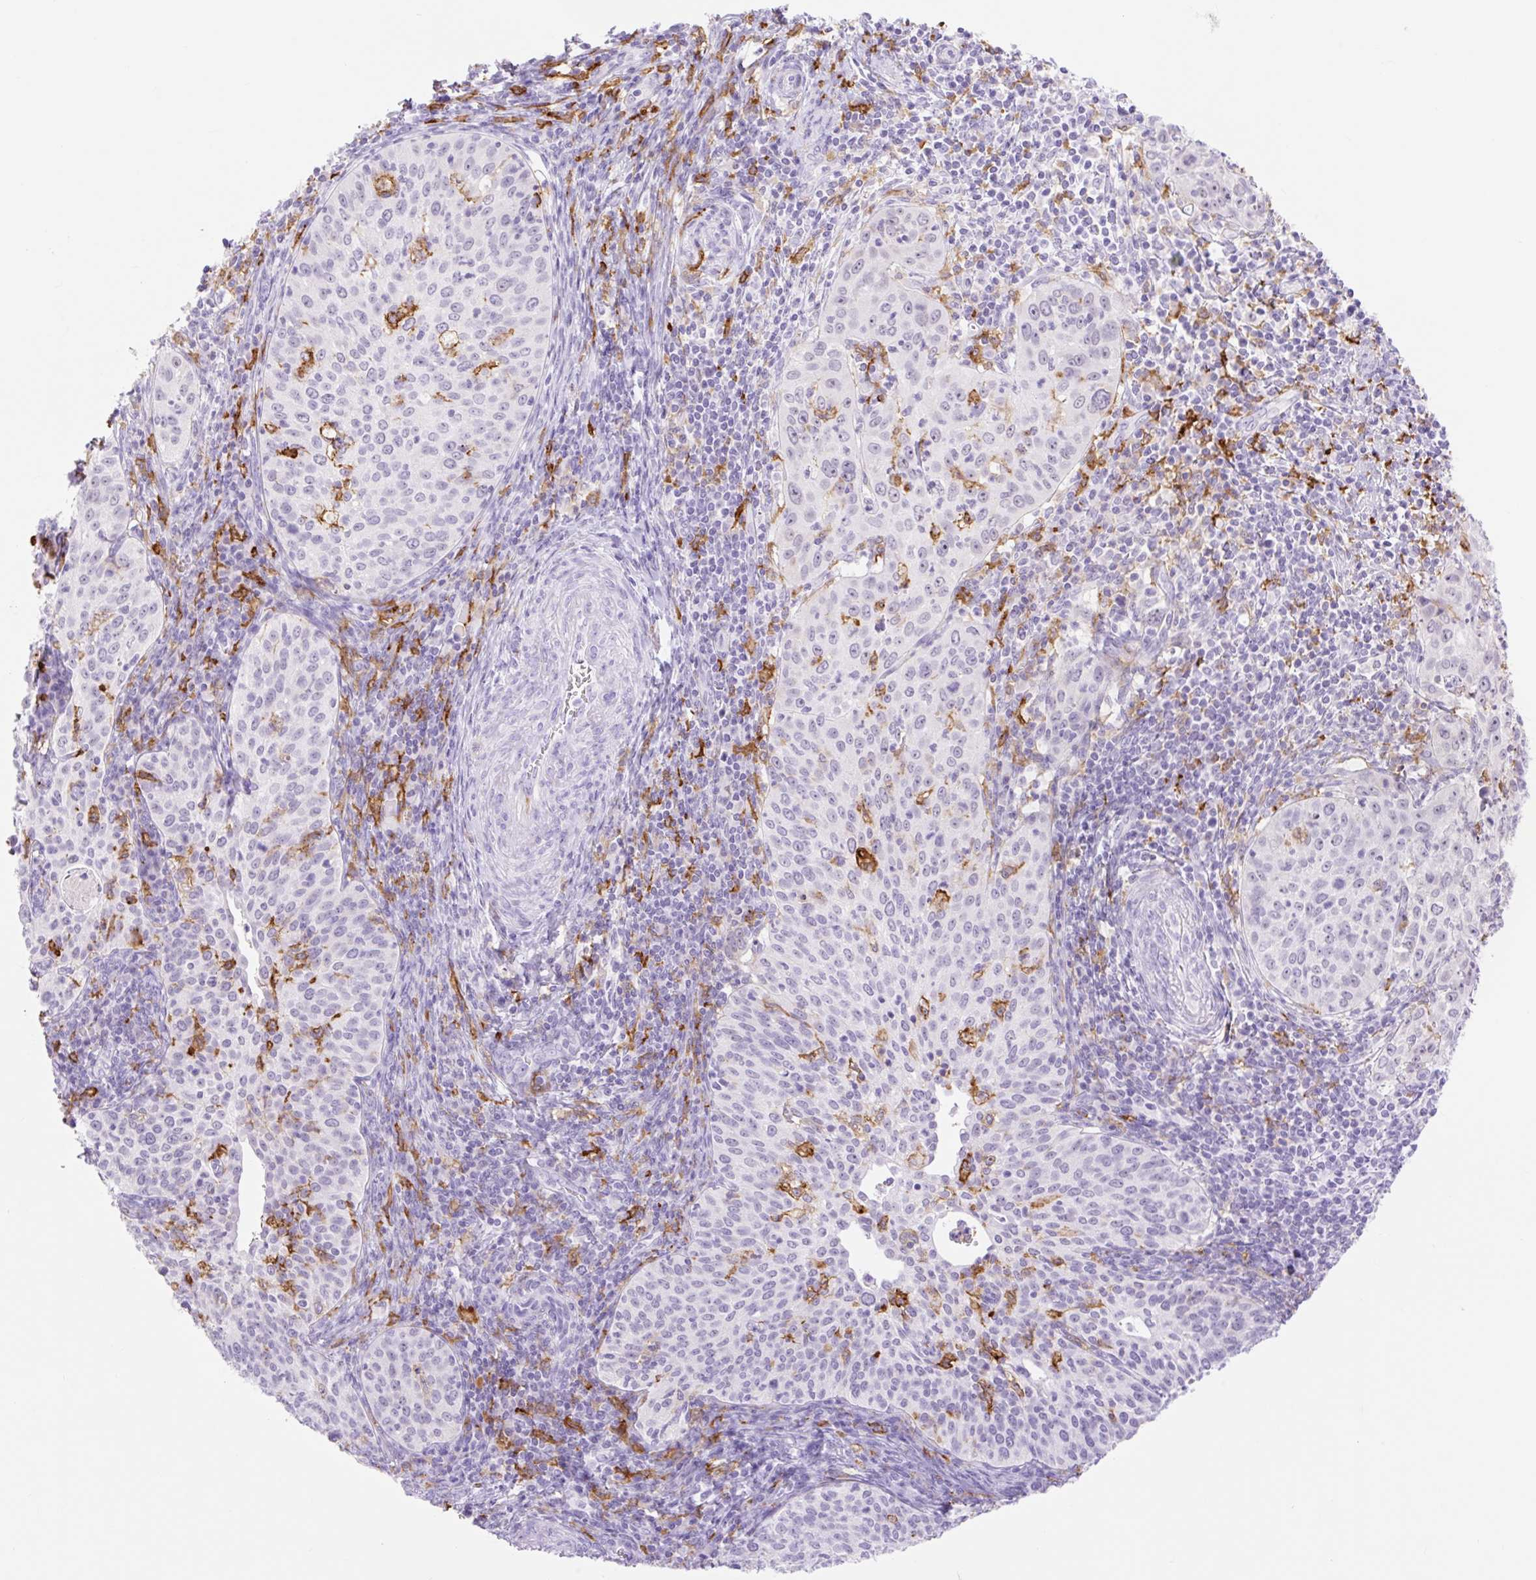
{"staining": {"intensity": "negative", "quantity": "none", "location": "none"}, "tissue": "cervical cancer", "cell_type": "Tumor cells", "image_type": "cancer", "snomed": [{"axis": "morphology", "description": "Squamous cell carcinoma, NOS"}, {"axis": "topography", "description": "Cervix"}], "caption": "Tumor cells show no significant positivity in cervical cancer (squamous cell carcinoma). (DAB immunohistochemistry (IHC) with hematoxylin counter stain).", "gene": "SIGLEC1", "patient": {"sex": "female", "age": 30}}